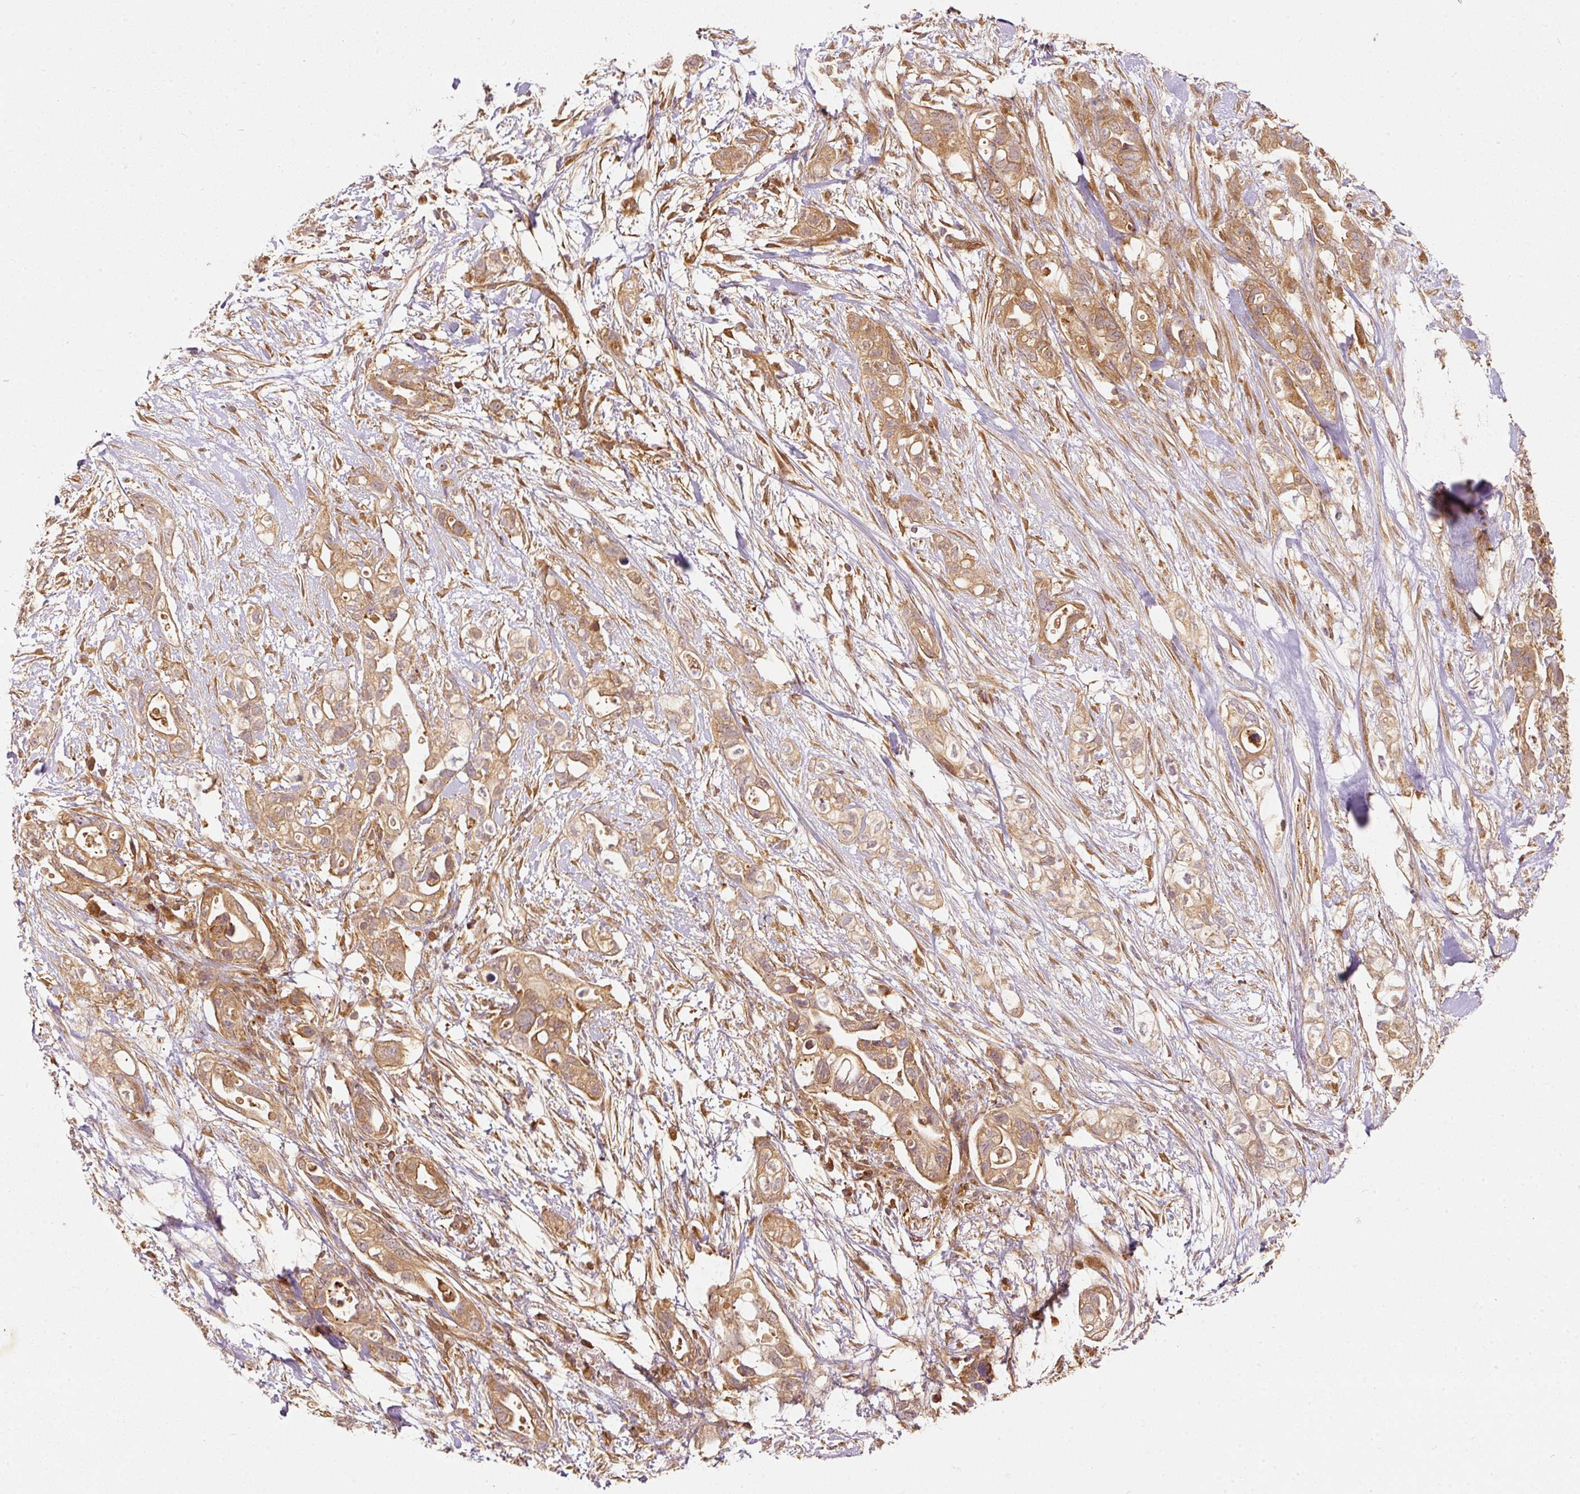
{"staining": {"intensity": "moderate", "quantity": ">75%", "location": "cytoplasmic/membranous"}, "tissue": "pancreatic cancer", "cell_type": "Tumor cells", "image_type": "cancer", "snomed": [{"axis": "morphology", "description": "Adenocarcinoma, NOS"}, {"axis": "topography", "description": "Pancreas"}], "caption": "Immunohistochemical staining of pancreatic cancer displays medium levels of moderate cytoplasmic/membranous expression in approximately >75% of tumor cells. Immunohistochemistry stains the protein of interest in brown and the nuclei are stained blue.", "gene": "EIF3B", "patient": {"sex": "female", "age": 72}}